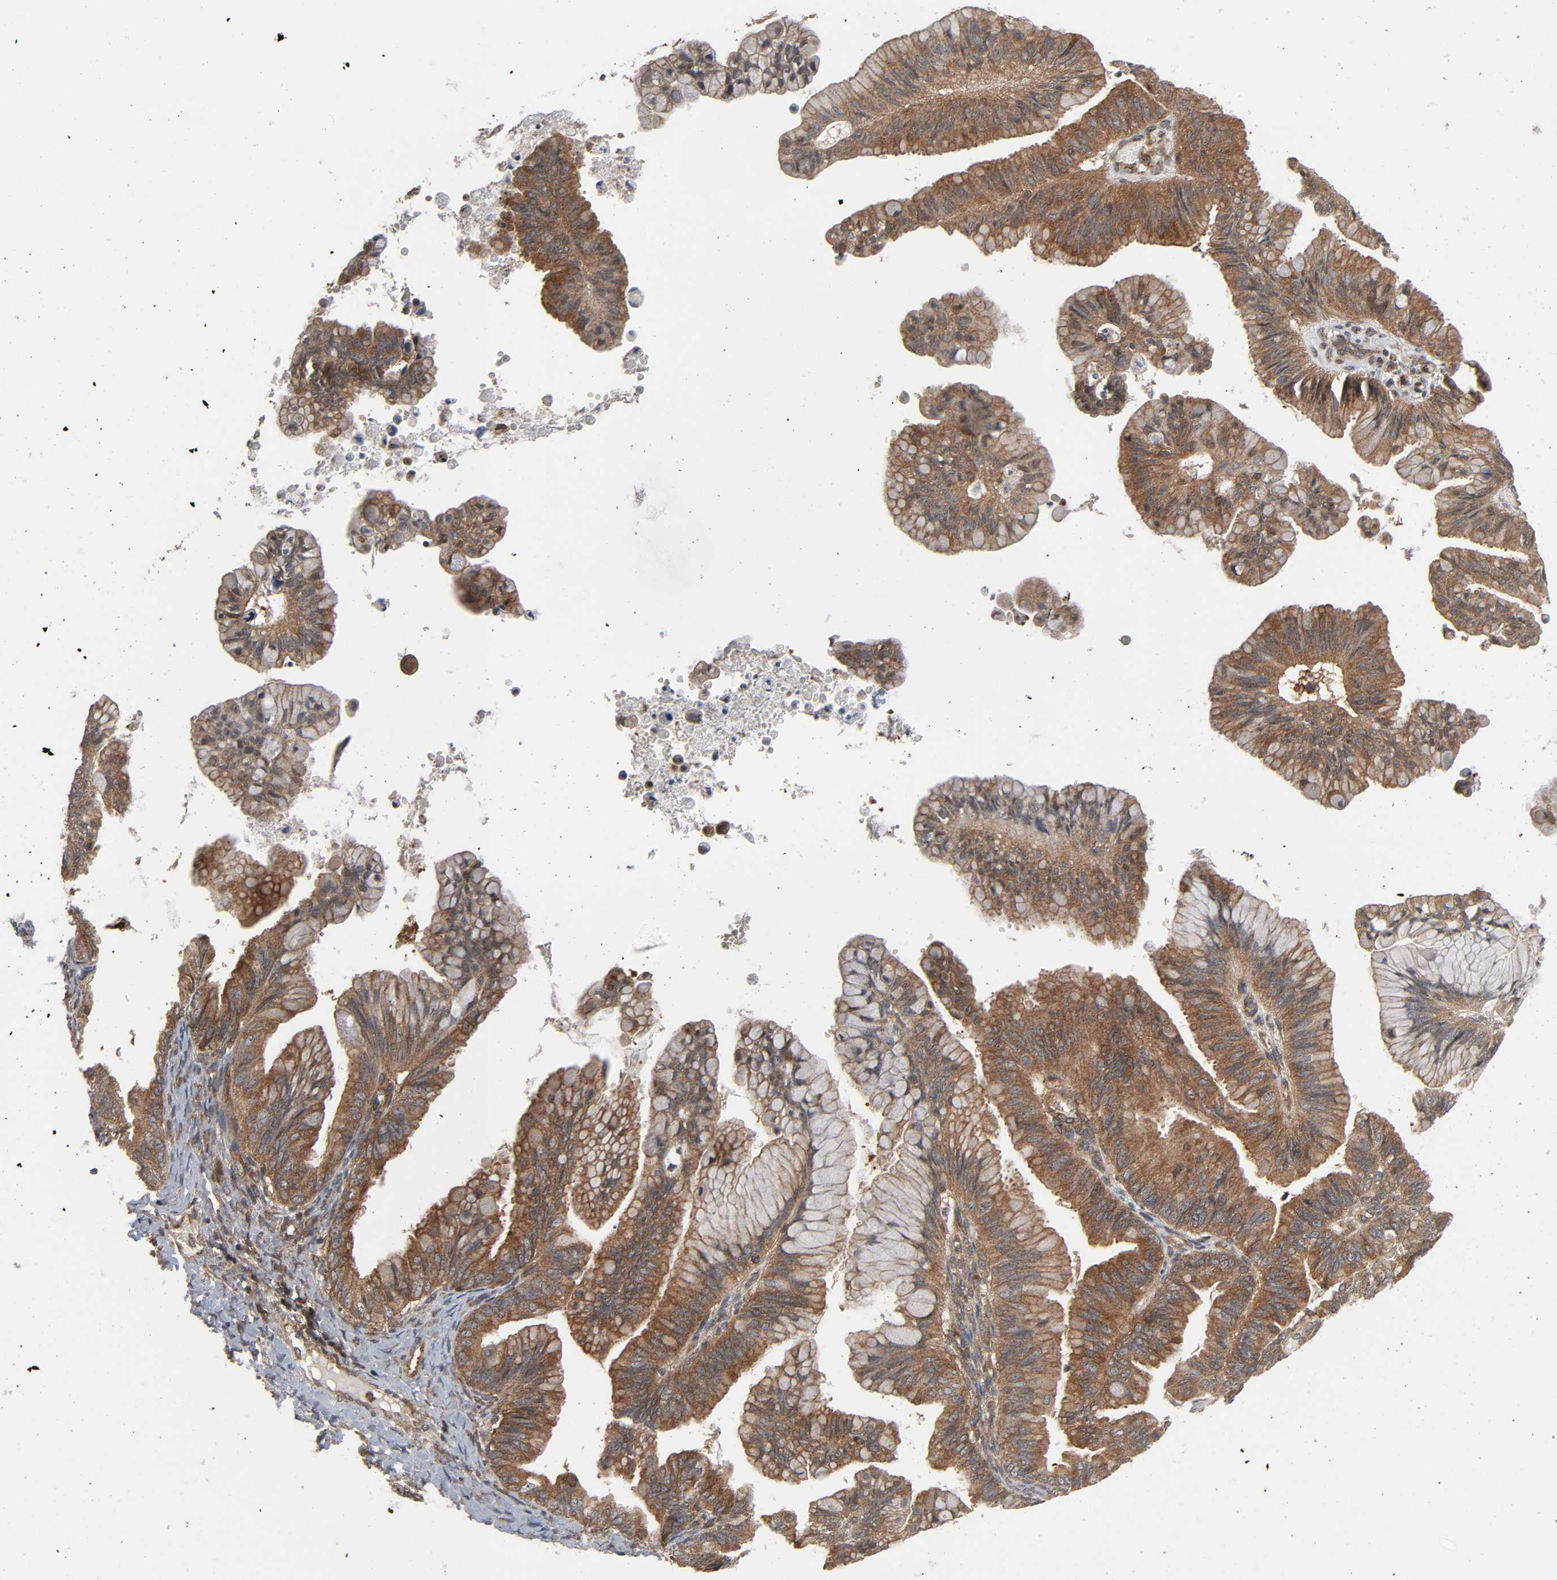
{"staining": {"intensity": "moderate", "quantity": ">75%", "location": "cytoplasmic/membranous"}, "tissue": "ovarian cancer", "cell_type": "Tumor cells", "image_type": "cancer", "snomed": [{"axis": "morphology", "description": "Cystadenocarcinoma, mucinous, NOS"}, {"axis": "topography", "description": "Ovary"}], "caption": "Ovarian cancer was stained to show a protein in brown. There is medium levels of moderate cytoplasmic/membranous positivity in about >75% of tumor cells. (Stains: DAB (3,3'-diaminobenzidine) in brown, nuclei in blue, Microscopy: brightfield microscopy at high magnification).", "gene": "GSK3A", "patient": {"sex": "female", "age": 36}}